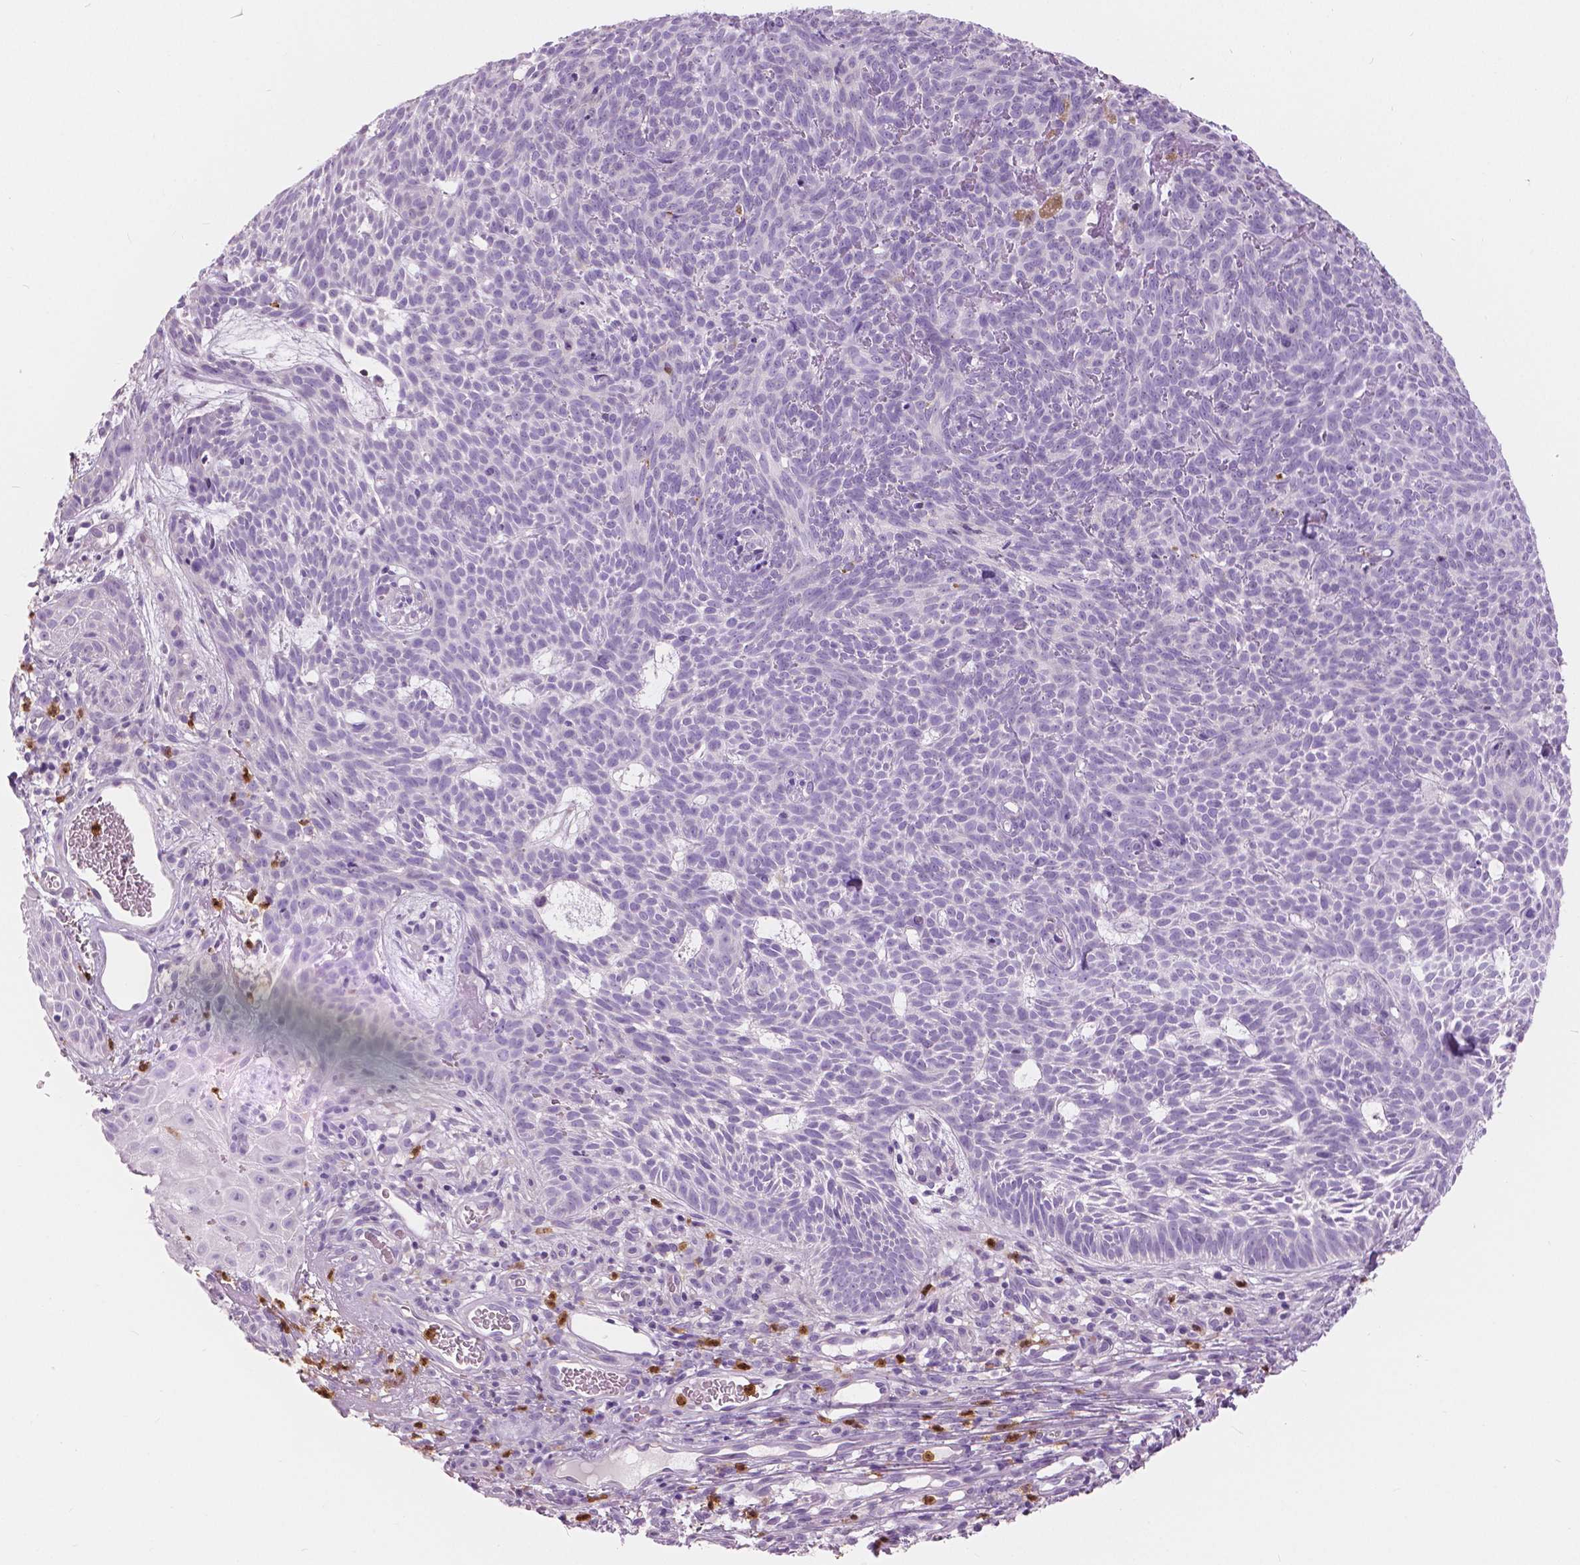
{"staining": {"intensity": "negative", "quantity": "none", "location": "none"}, "tissue": "skin cancer", "cell_type": "Tumor cells", "image_type": "cancer", "snomed": [{"axis": "morphology", "description": "Basal cell carcinoma"}, {"axis": "topography", "description": "Skin"}], "caption": "This is an immunohistochemistry (IHC) micrograph of human basal cell carcinoma (skin). There is no positivity in tumor cells.", "gene": "CXCR2", "patient": {"sex": "male", "age": 59}}